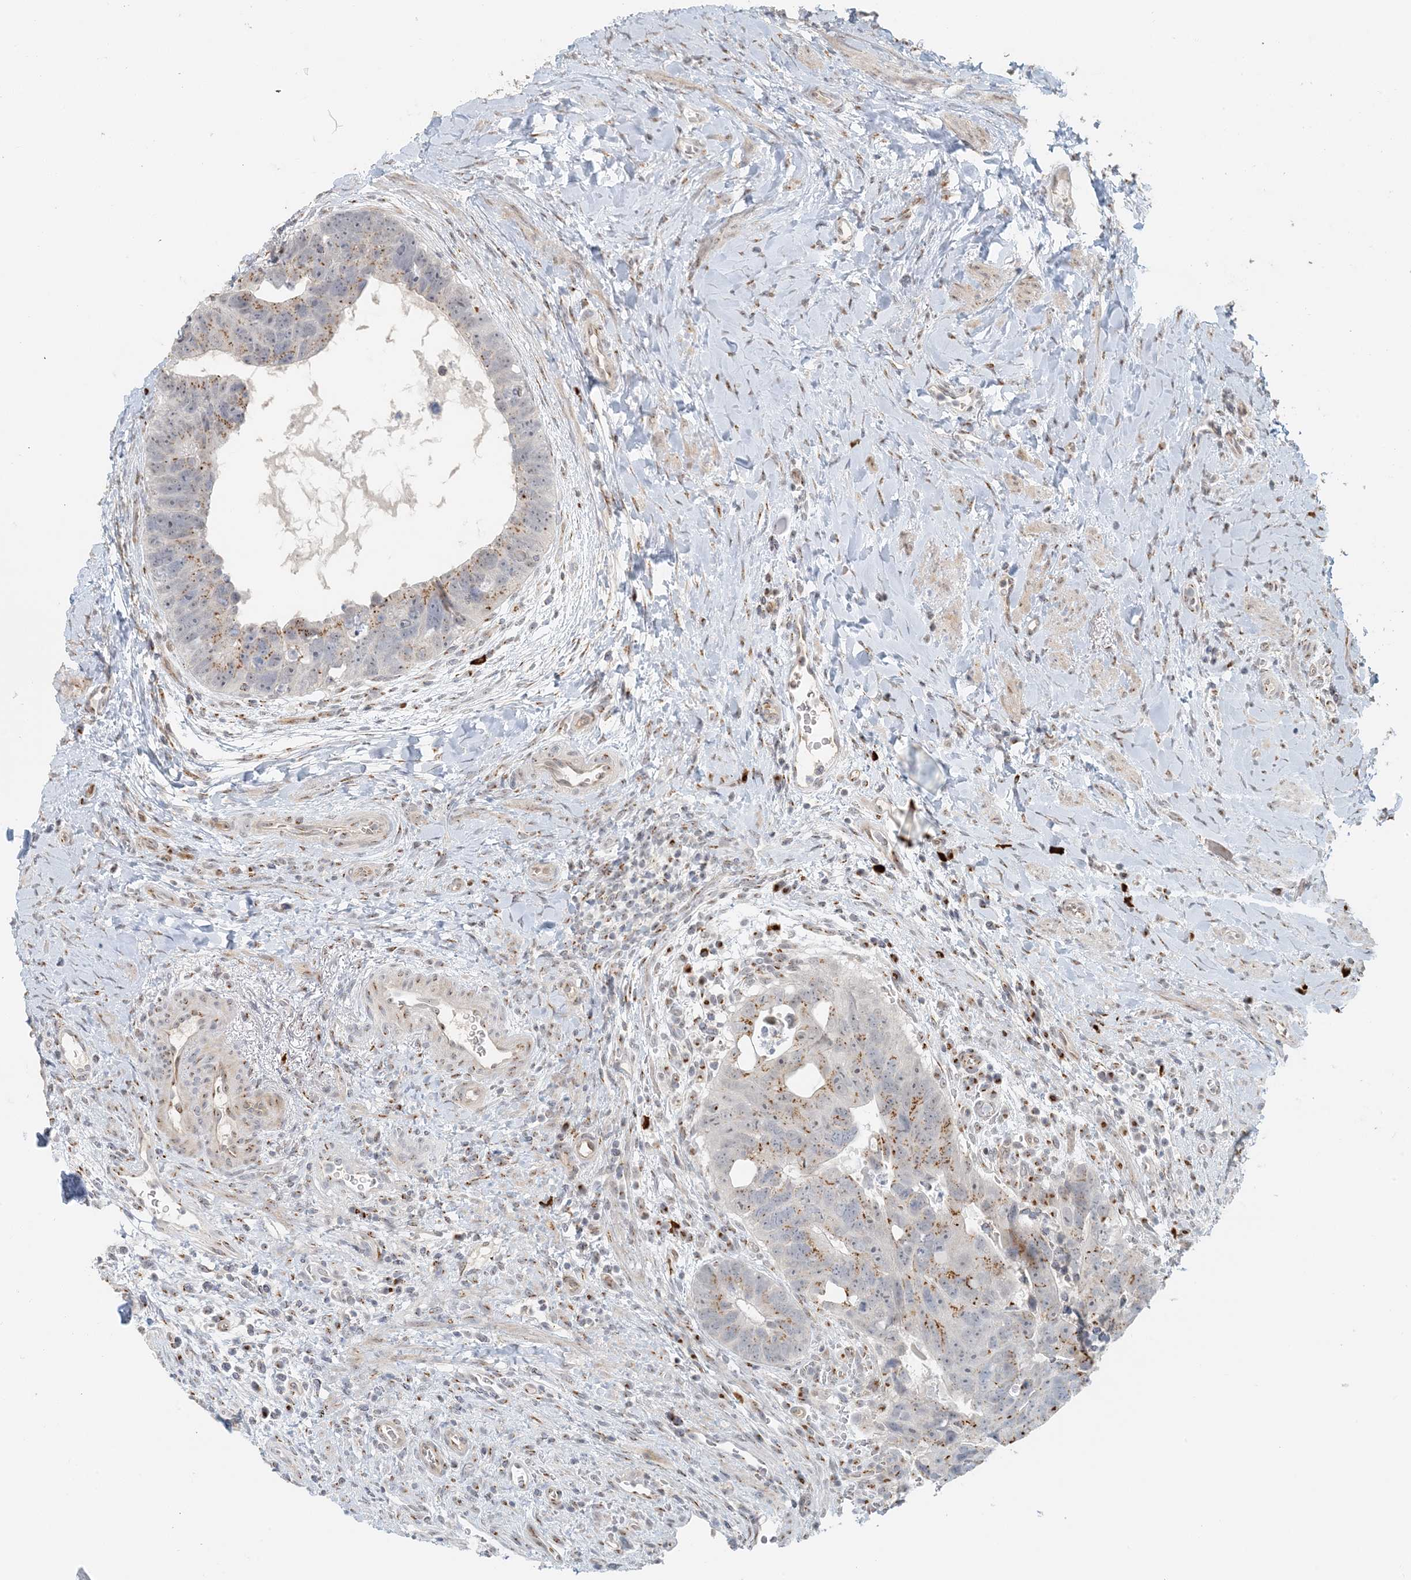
{"staining": {"intensity": "moderate", "quantity": "25%-75%", "location": "cytoplasmic/membranous"}, "tissue": "colorectal cancer", "cell_type": "Tumor cells", "image_type": "cancer", "snomed": [{"axis": "morphology", "description": "Adenocarcinoma, NOS"}, {"axis": "topography", "description": "Rectum"}], "caption": "Brown immunohistochemical staining in human adenocarcinoma (colorectal) demonstrates moderate cytoplasmic/membranous expression in about 25%-75% of tumor cells.", "gene": "ZCCHC4", "patient": {"sex": "male", "age": 59}}